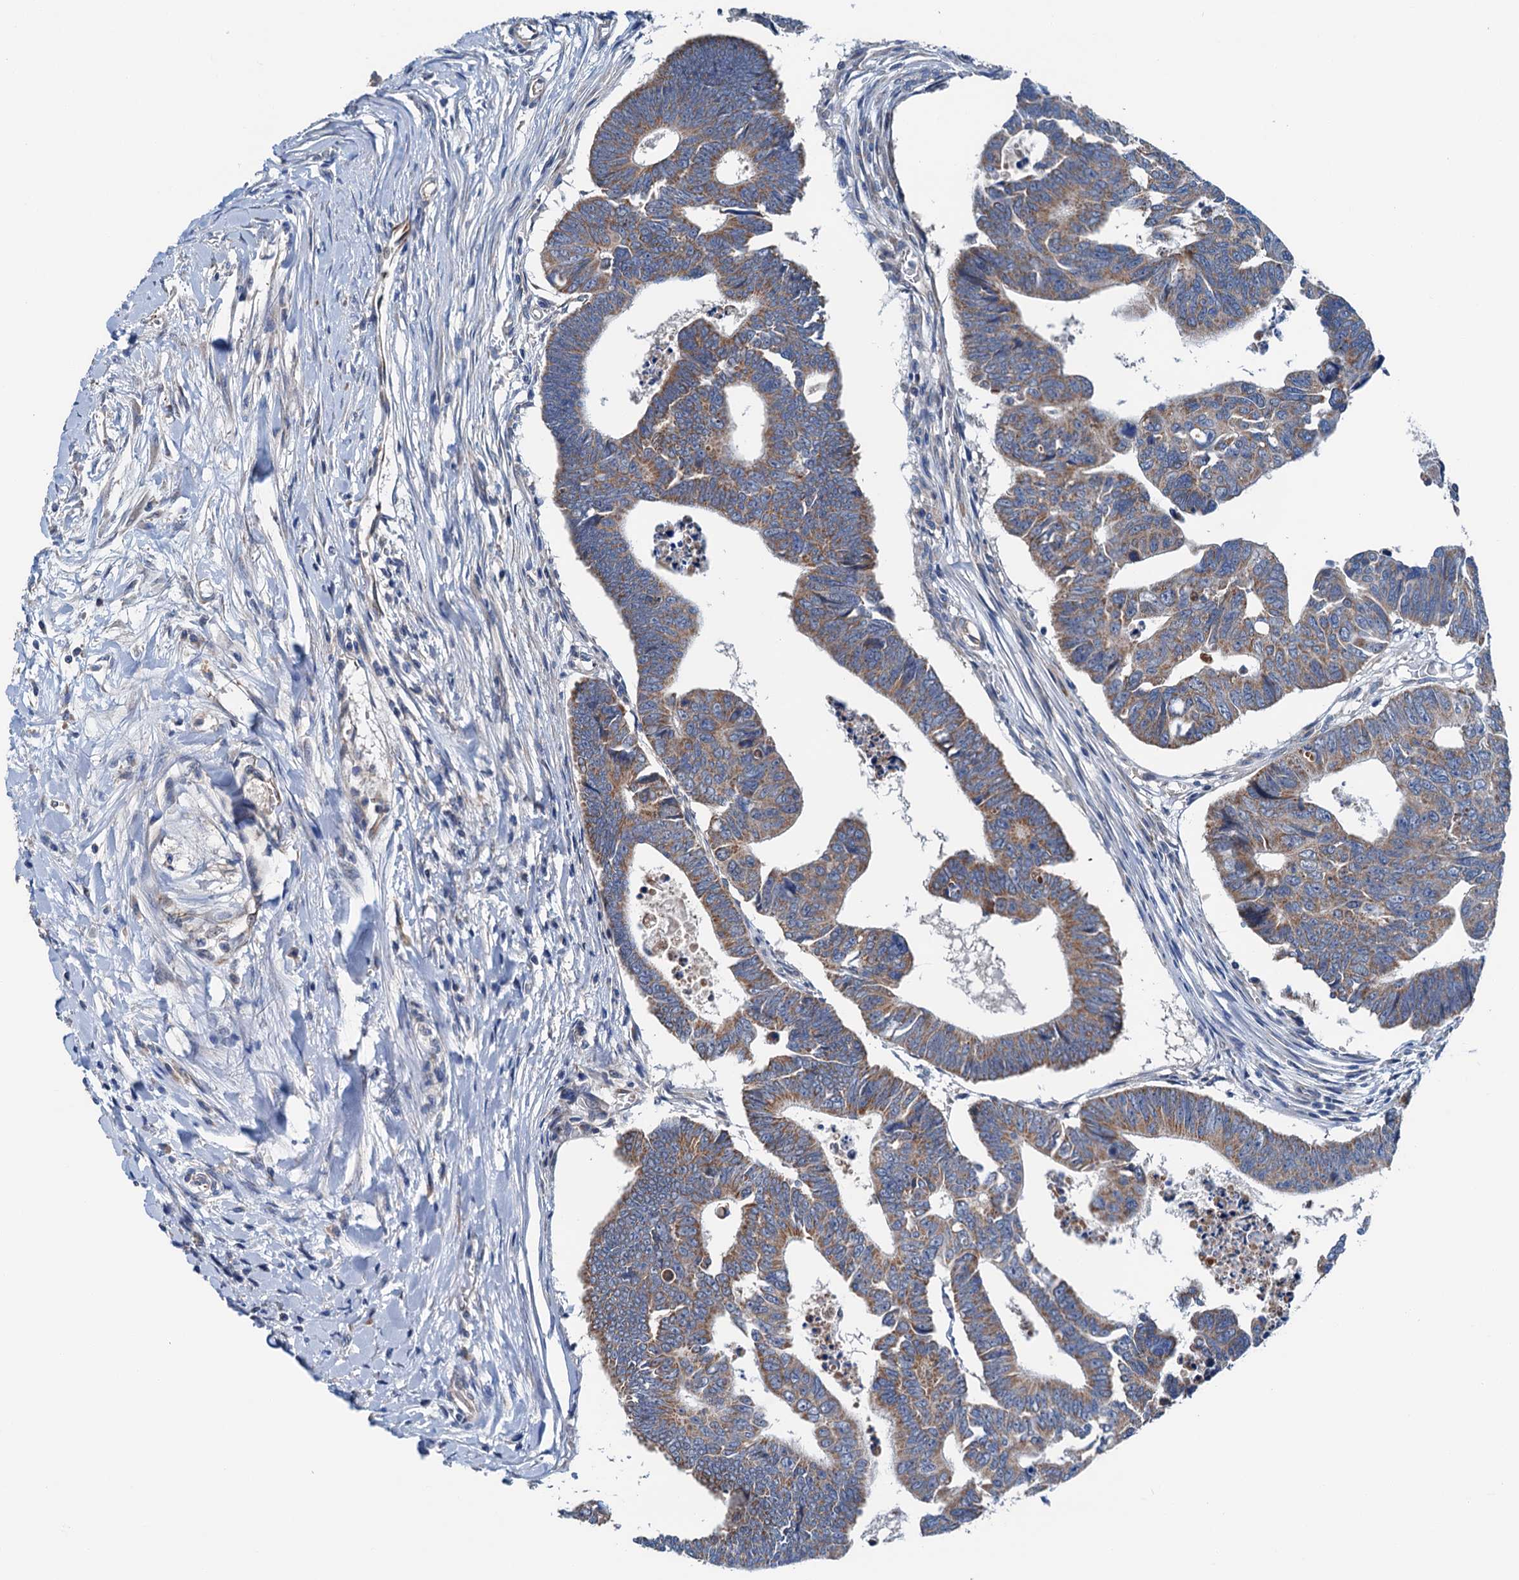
{"staining": {"intensity": "moderate", "quantity": ">75%", "location": "cytoplasmic/membranous"}, "tissue": "colorectal cancer", "cell_type": "Tumor cells", "image_type": "cancer", "snomed": [{"axis": "morphology", "description": "Adenocarcinoma, NOS"}, {"axis": "topography", "description": "Rectum"}], "caption": "Tumor cells demonstrate medium levels of moderate cytoplasmic/membranous positivity in about >75% of cells in adenocarcinoma (colorectal). (Brightfield microscopy of DAB IHC at high magnification).", "gene": "ELAC1", "patient": {"sex": "female", "age": 65}}